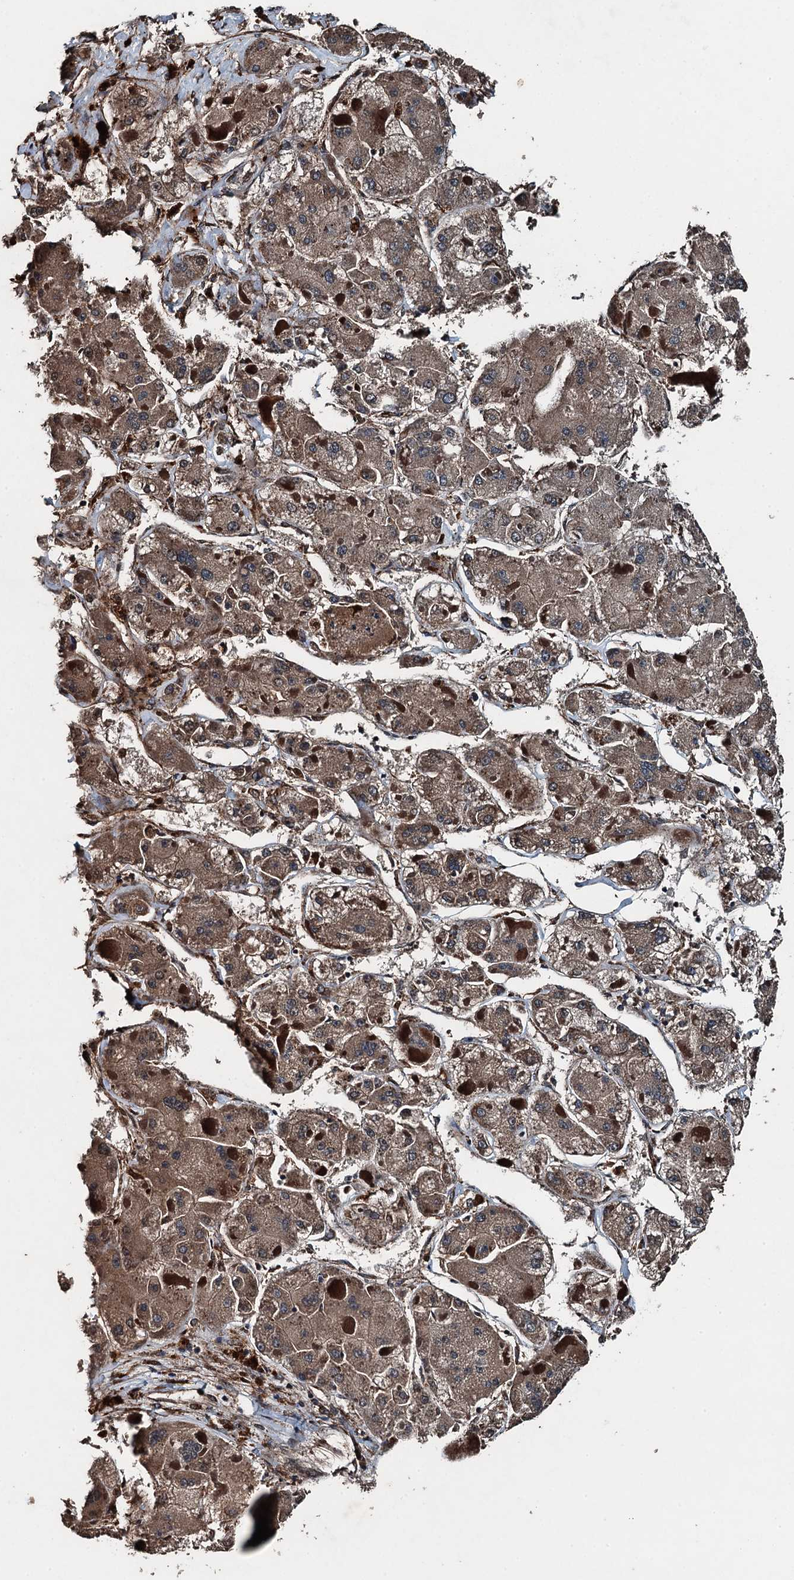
{"staining": {"intensity": "moderate", "quantity": ">75%", "location": "cytoplasmic/membranous"}, "tissue": "liver cancer", "cell_type": "Tumor cells", "image_type": "cancer", "snomed": [{"axis": "morphology", "description": "Carcinoma, Hepatocellular, NOS"}, {"axis": "topography", "description": "Liver"}], "caption": "A histopathology image of liver cancer stained for a protein exhibits moderate cytoplasmic/membranous brown staining in tumor cells.", "gene": "TCTN1", "patient": {"sex": "female", "age": 73}}